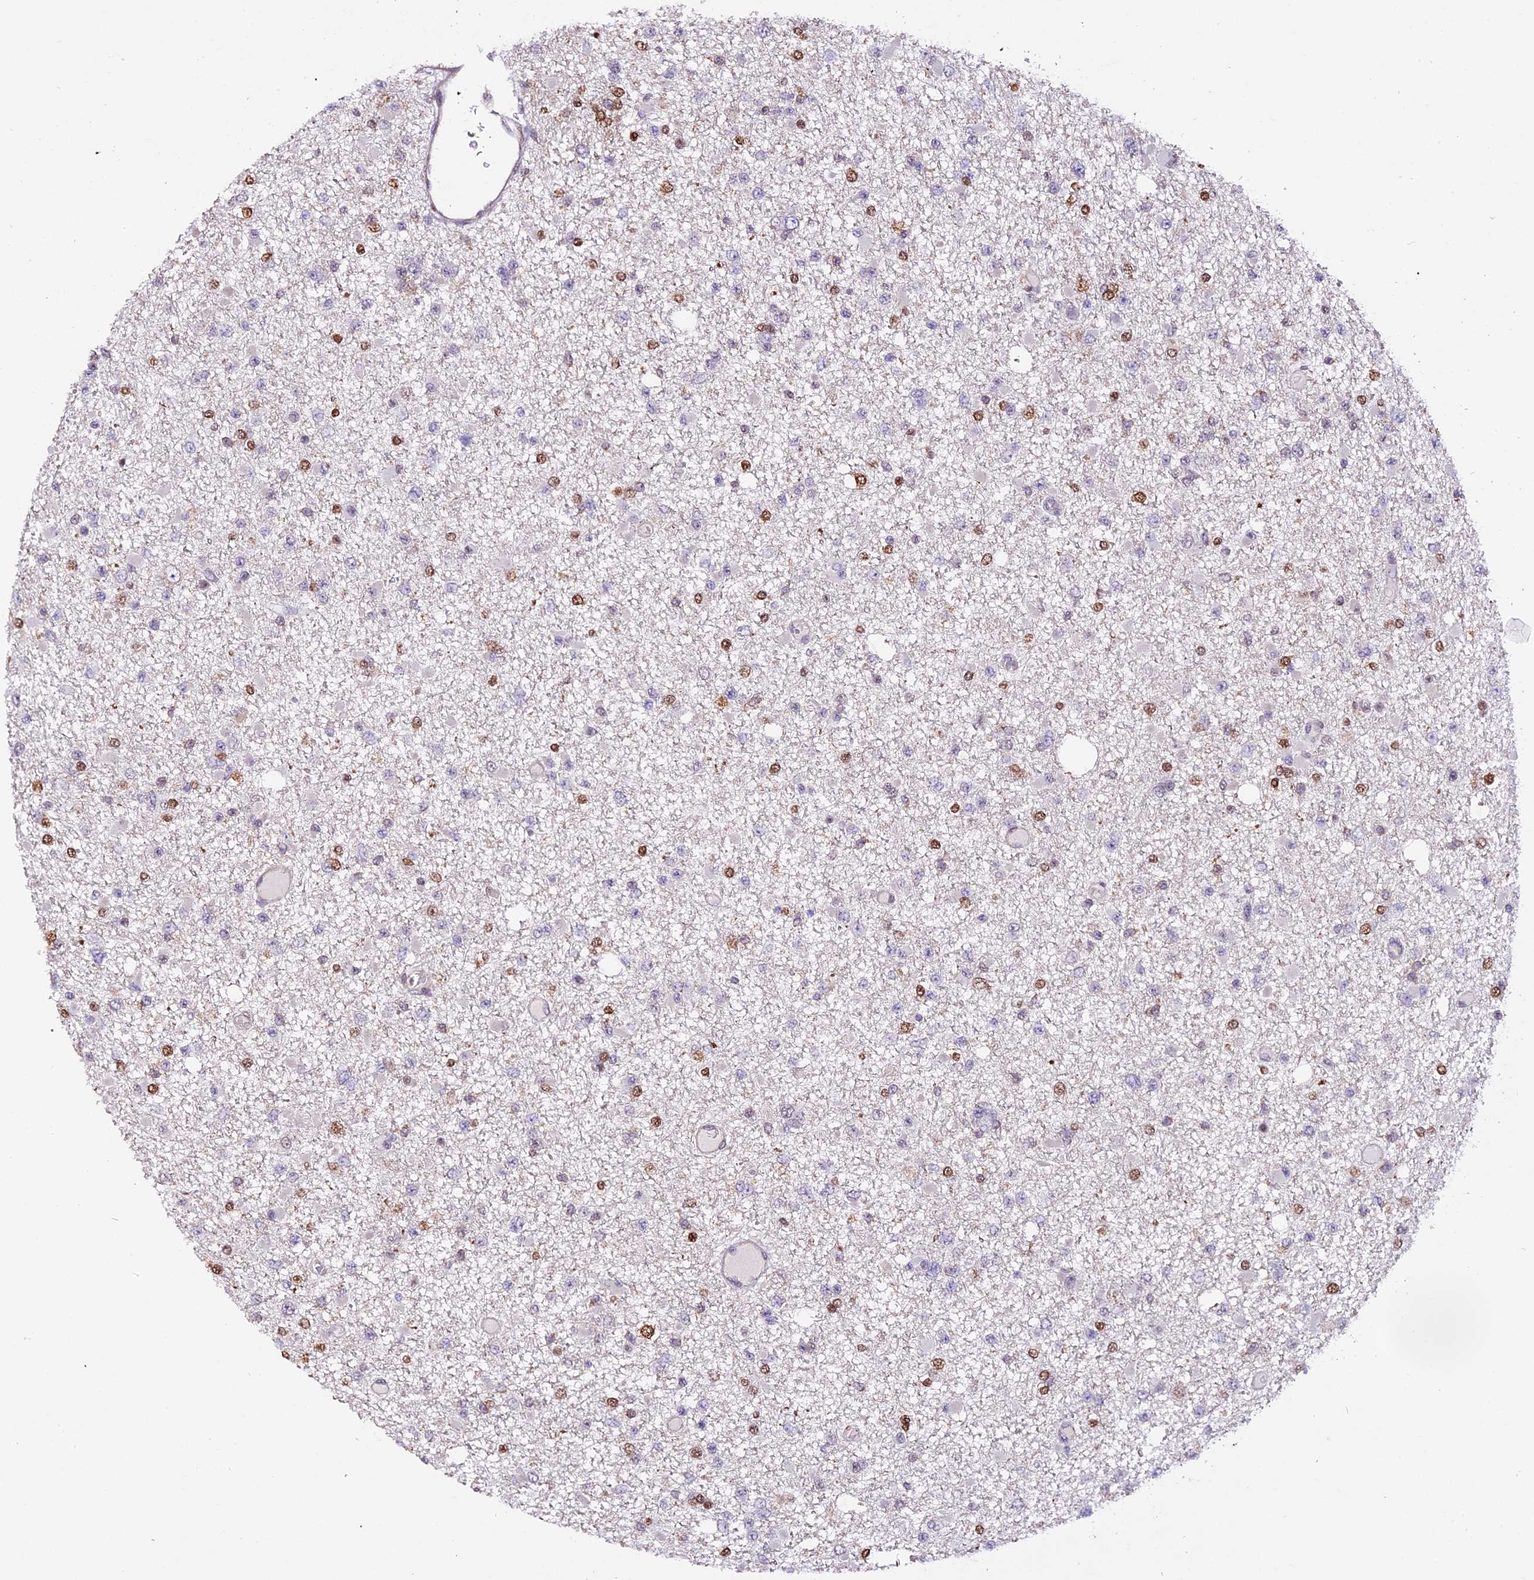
{"staining": {"intensity": "moderate", "quantity": "25%-75%", "location": "nuclear"}, "tissue": "glioma", "cell_type": "Tumor cells", "image_type": "cancer", "snomed": [{"axis": "morphology", "description": "Glioma, malignant, Low grade"}, {"axis": "topography", "description": "Brain"}], "caption": "Human malignant glioma (low-grade) stained with a protein marker exhibits moderate staining in tumor cells.", "gene": "HERPUD1", "patient": {"sex": "female", "age": 22}}